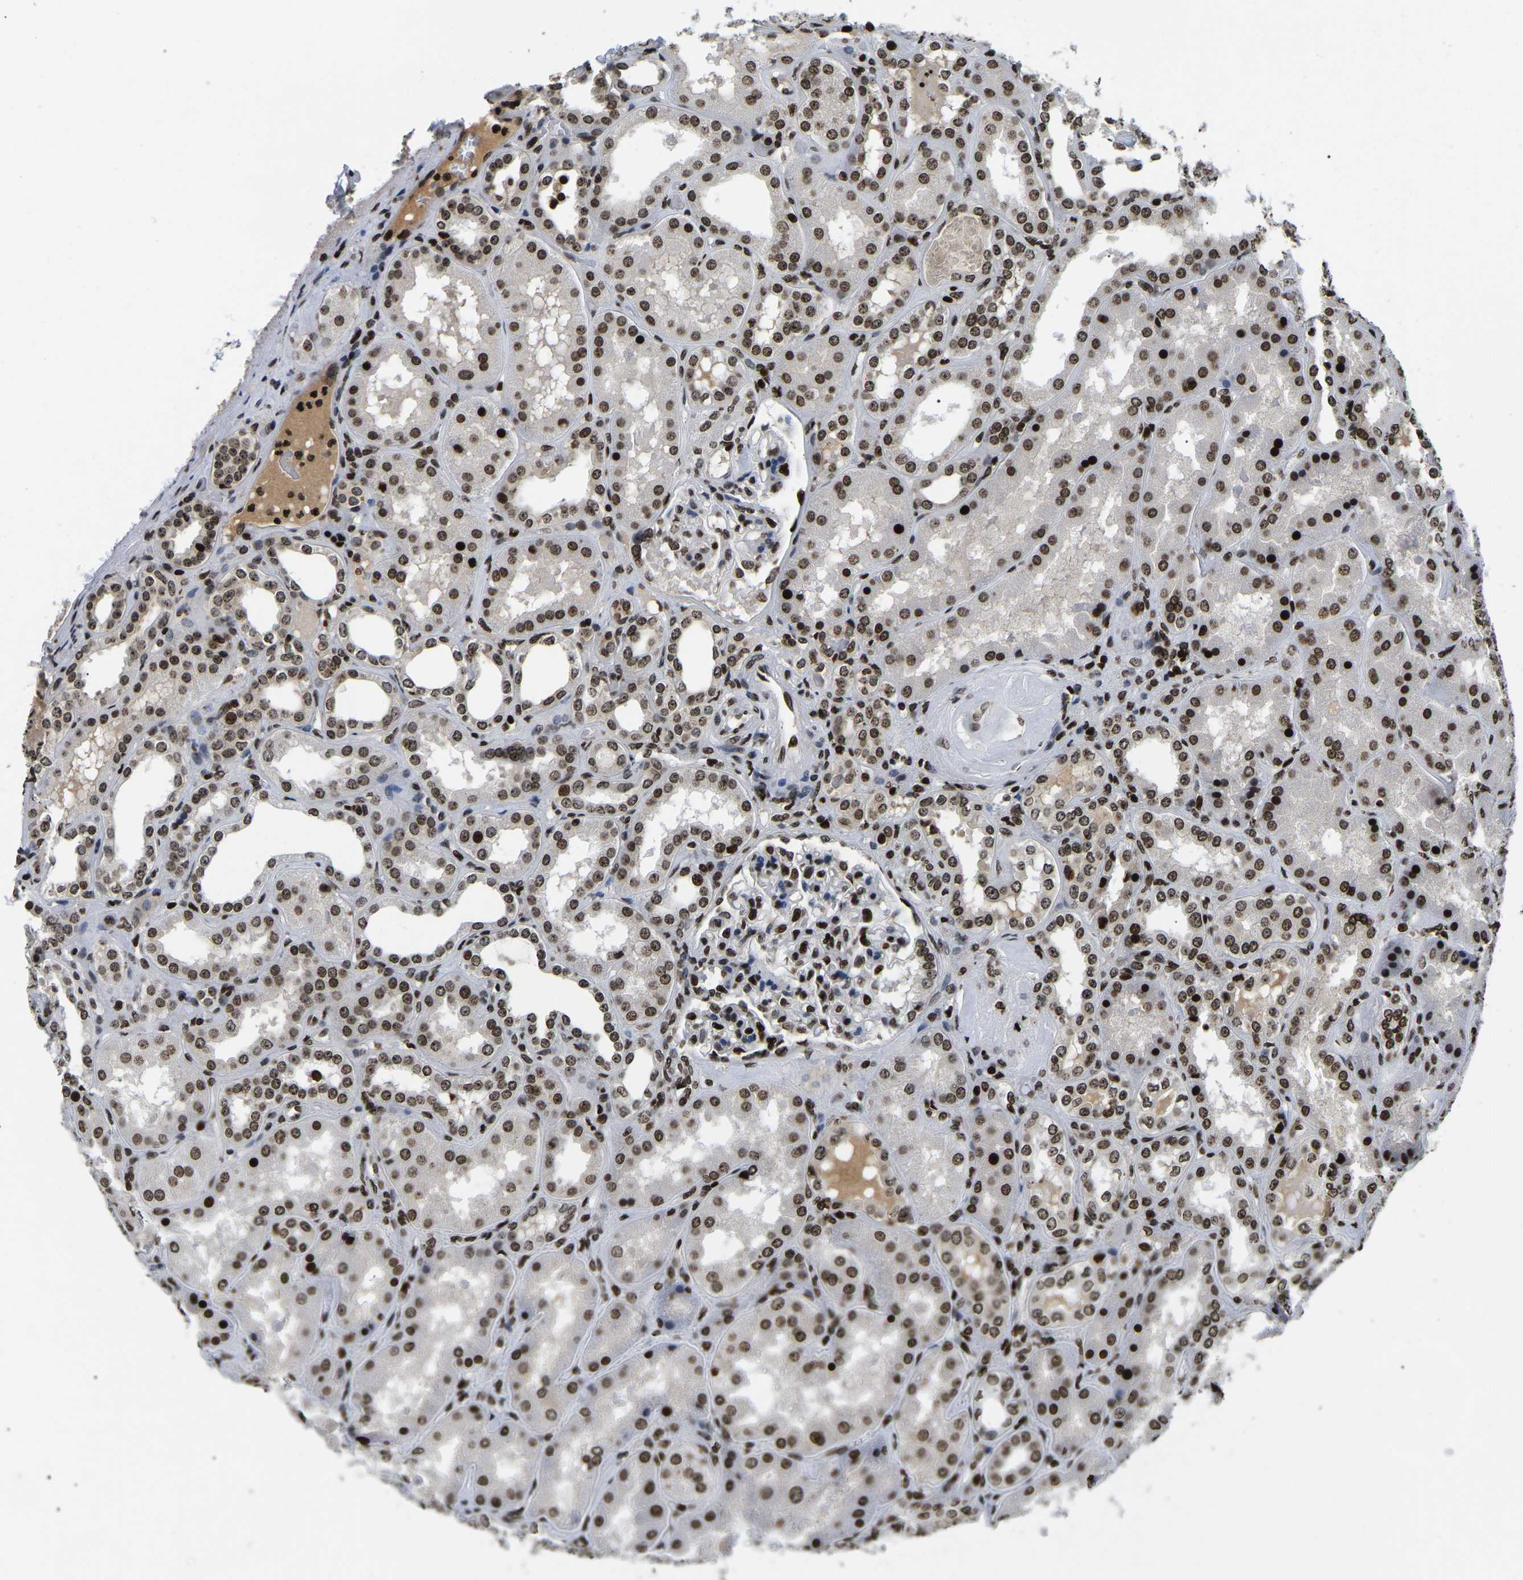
{"staining": {"intensity": "strong", "quantity": "25%-75%", "location": "nuclear"}, "tissue": "kidney", "cell_type": "Cells in glomeruli", "image_type": "normal", "snomed": [{"axis": "morphology", "description": "Normal tissue, NOS"}, {"axis": "topography", "description": "Kidney"}], "caption": "Kidney stained with IHC reveals strong nuclear positivity in about 25%-75% of cells in glomeruli. The protein of interest is shown in brown color, while the nuclei are stained blue.", "gene": "LRRC61", "patient": {"sex": "female", "age": 56}}